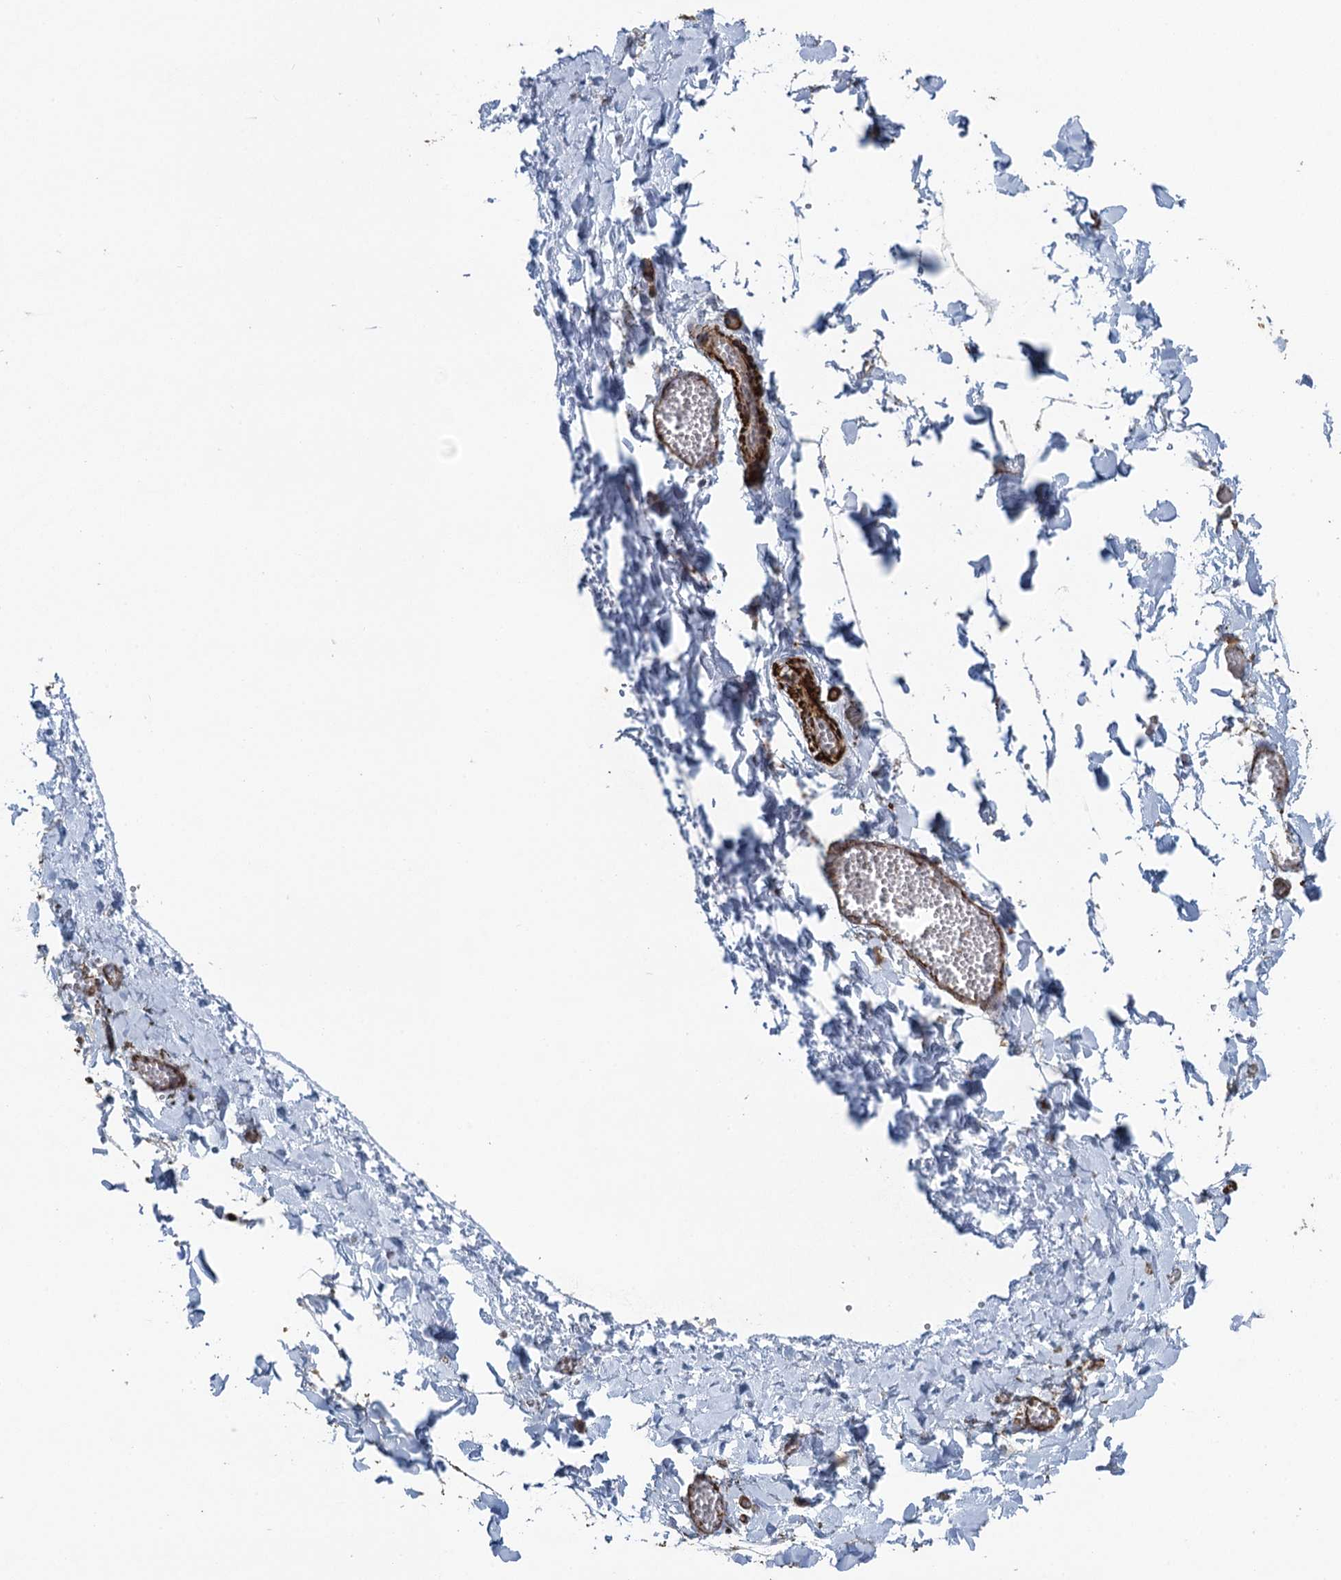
{"staining": {"intensity": "negative", "quantity": "none", "location": "none"}, "tissue": "adipose tissue", "cell_type": "Adipocytes", "image_type": "normal", "snomed": [{"axis": "morphology", "description": "Normal tissue, NOS"}, {"axis": "topography", "description": "Gallbladder"}, {"axis": "topography", "description": "Peripheral nerve tissue"}], "caption": "IHC of normal adipose tissue demonstrates no staining in adipocytes. Brightfield microscopy of immunohistochemistry stained with DAB (3,3'-diaminobenzidine) (brown) and hematoxylin (blue), captured at high magnification.", "gene": "PROSER2", "patient": {"sex": "male", "age": 38}}